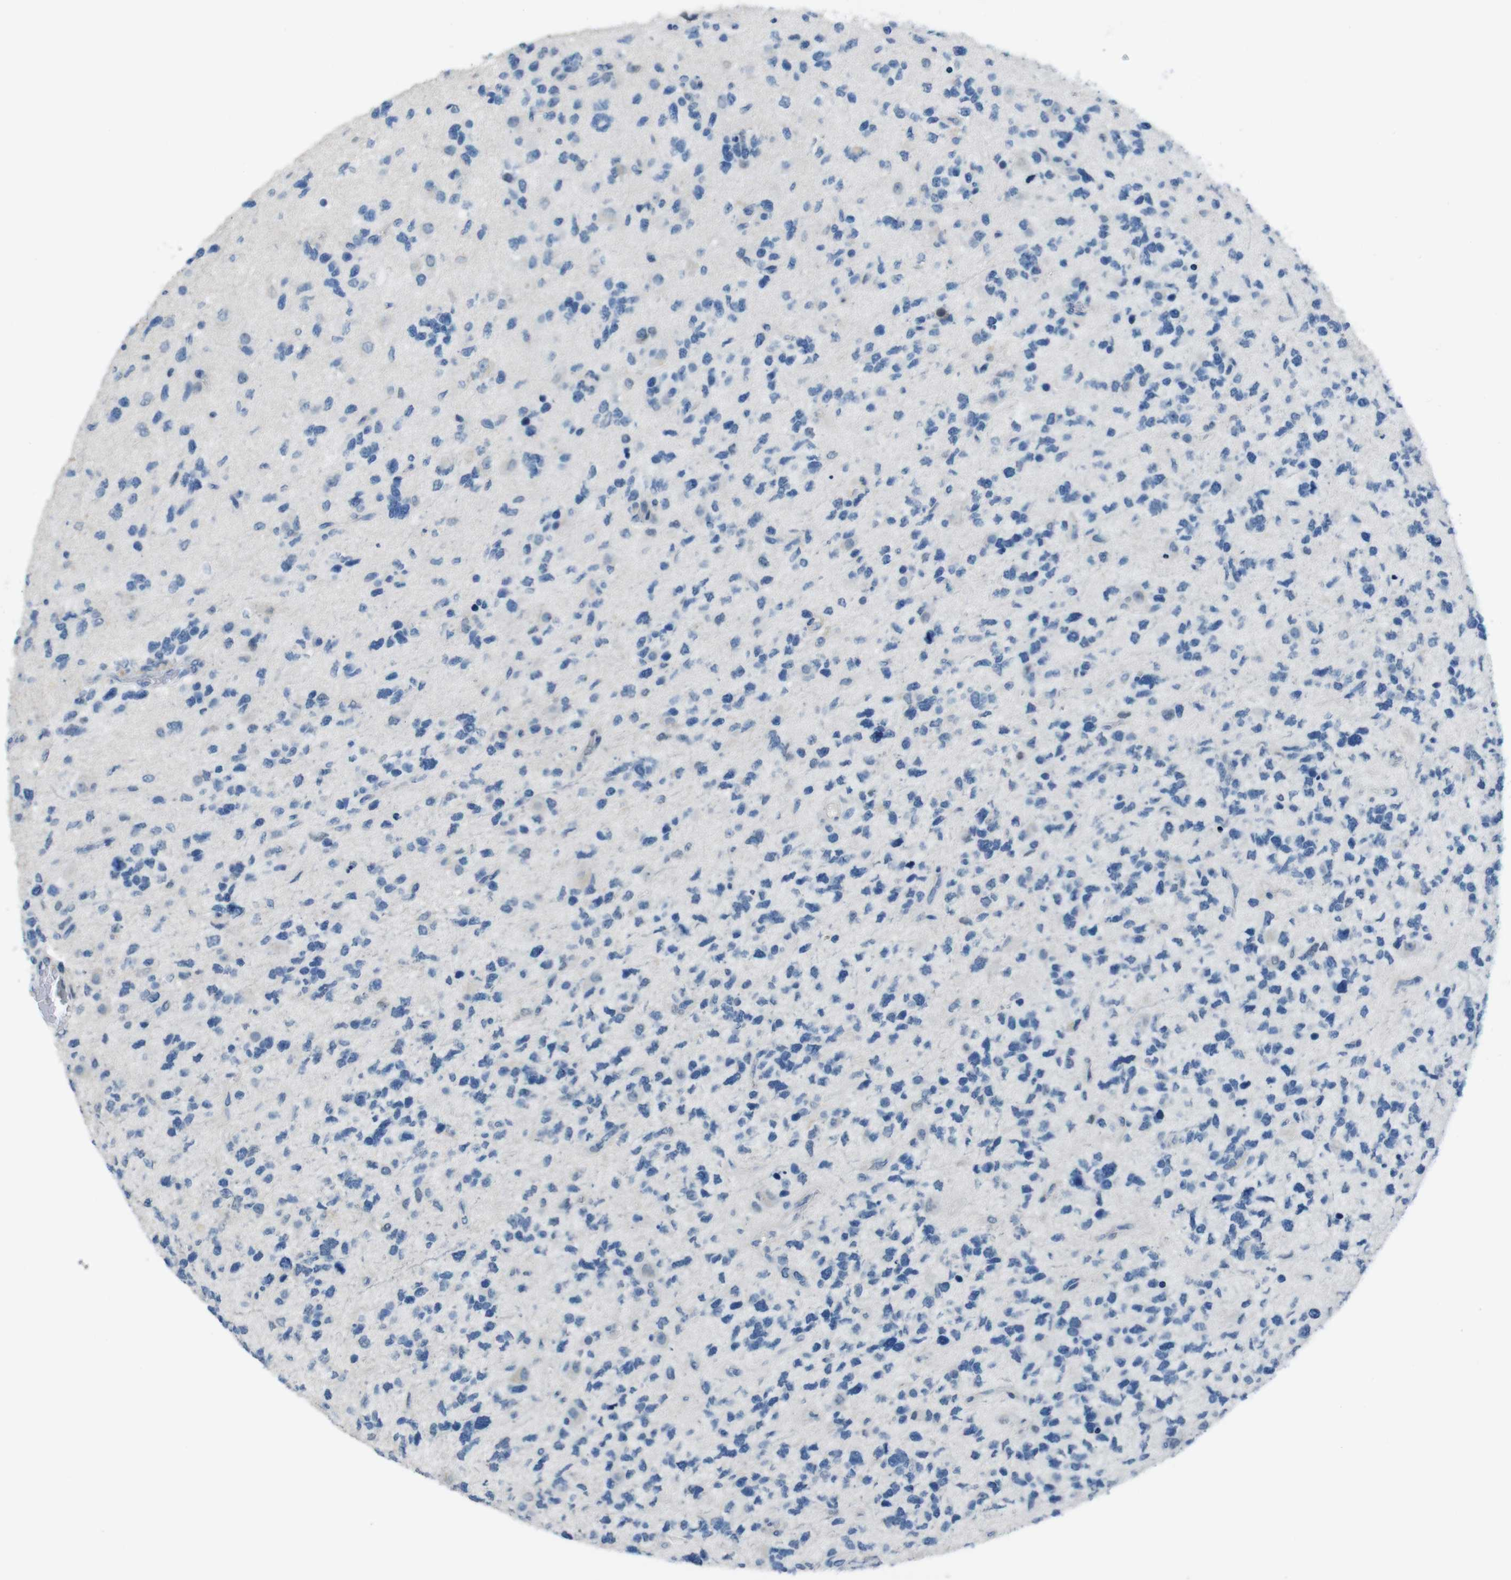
{"staining": {"intensity": "negative", "quantity": "none", "location": "none"}, "tissue": "glioma", "cell_type": "Tumor cells", "image_type": "cancer", "snomed": [{"axis": "morphology", "description": "Glioma, malignant, High grade"}, {"axis": "topography", "description": "Brain"}], "caption": "High power microscopy micrograph of an immunohistochemistry (IHC) histopathology image of high-grade glioma (malignant), revealing no significant positivity in tumor cells.", "gene": "HRH2", "patient": {"sex": "female", "age": 58}}